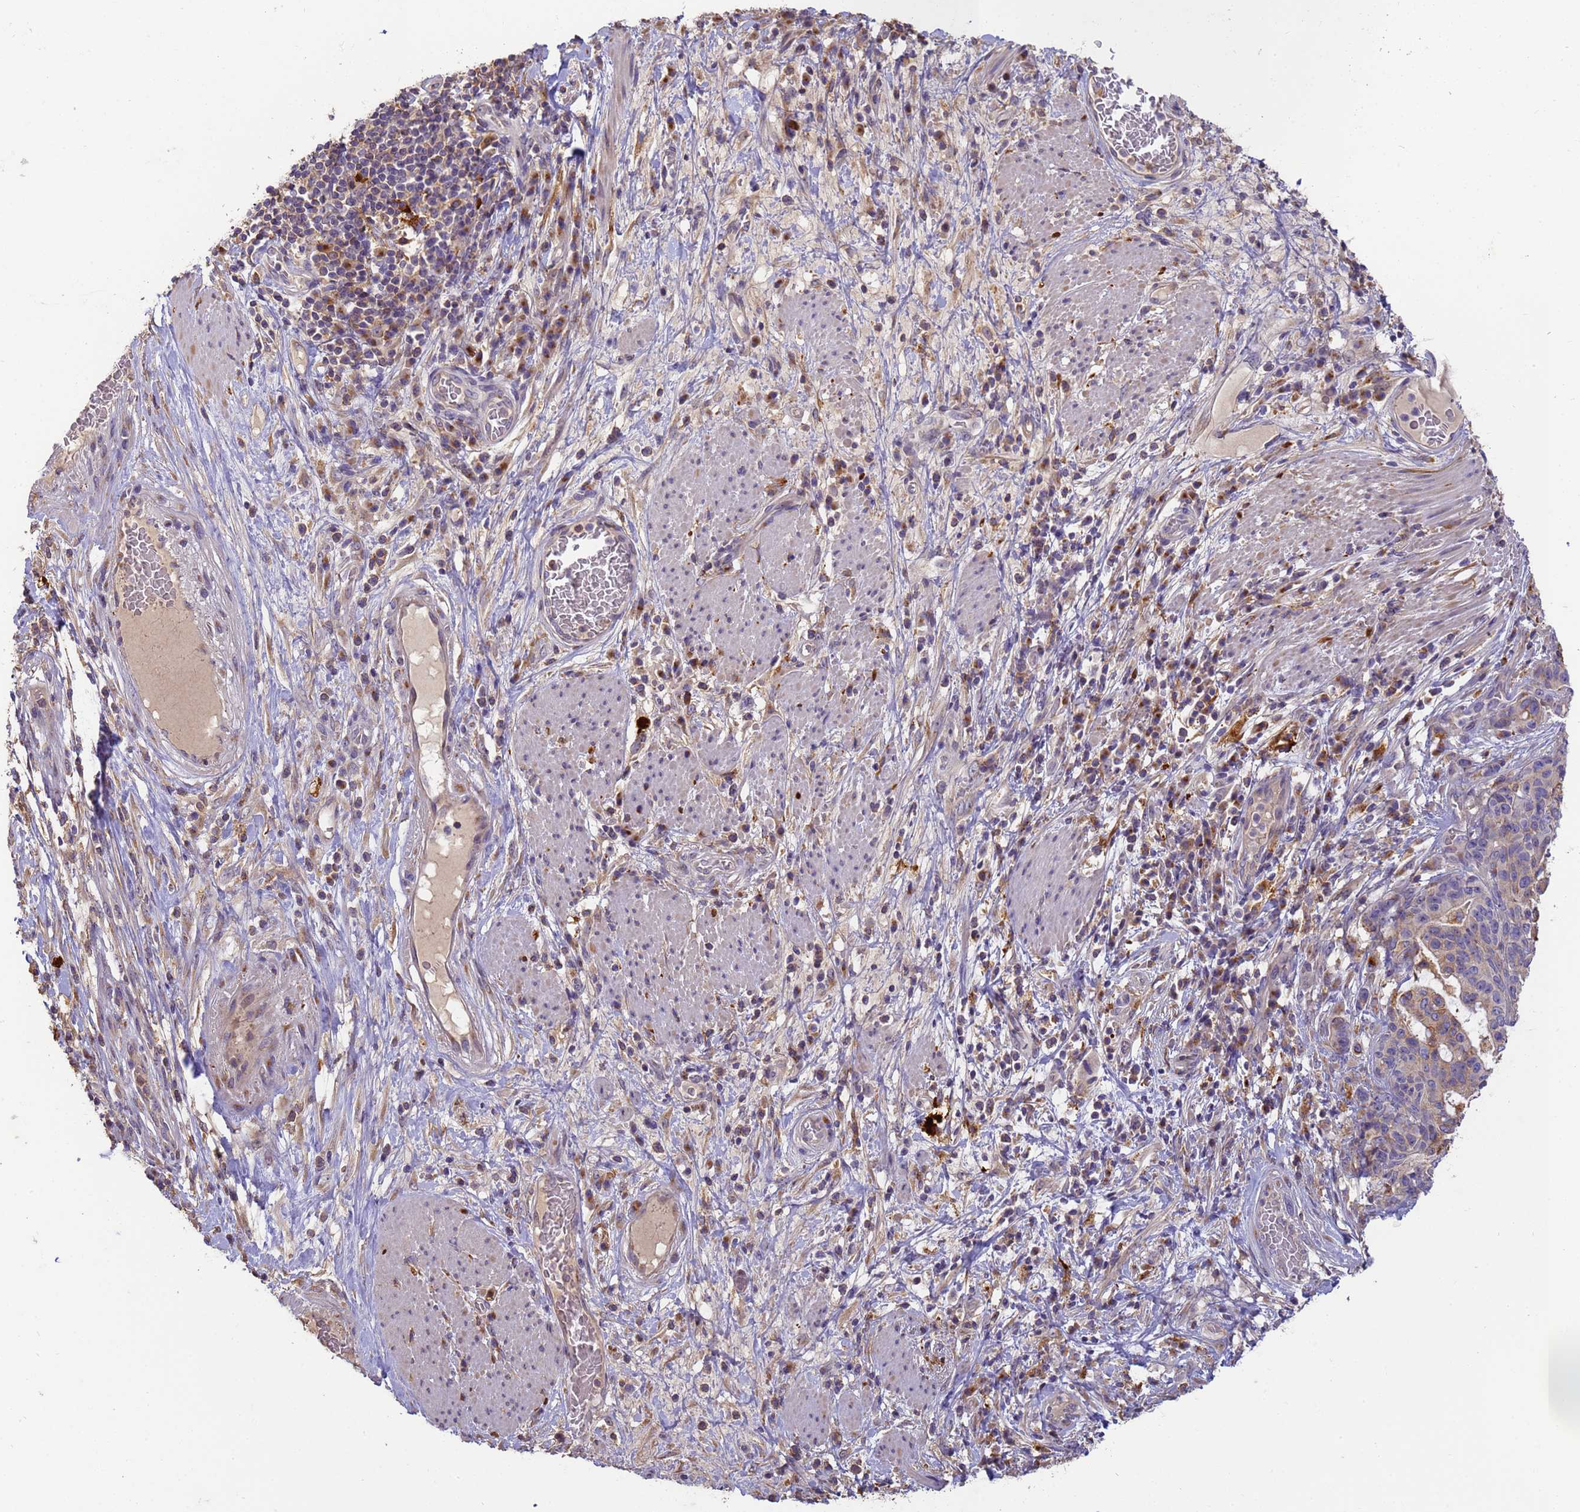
{"staining": {"intensity": "strong", "quantity": "<25%", "location": "cytoplasmic/membranous"}, "tissue": "stomach cancer", "cell_type": "Tumor cells", "image_type": "cancer", "snomed": [{"axis": "morphology", "description": "Normal tissue, NOS"}, {"axis": "morphology", "description": "Adenocarcinoma, NOS"}, {"axis": "topography", "description": "Stomach"}], "caption": "Brown immunohistochemical staining in stomach cancer (adenocarcinoma) displays strong cytoplasmic/membranous staining in approximately <25% of tumor cells. (brown staining indicates protein expression, while blue staining denotes nuclei).", "gene": "M6PR", "patient": {"sex": "female", "age": 64}}